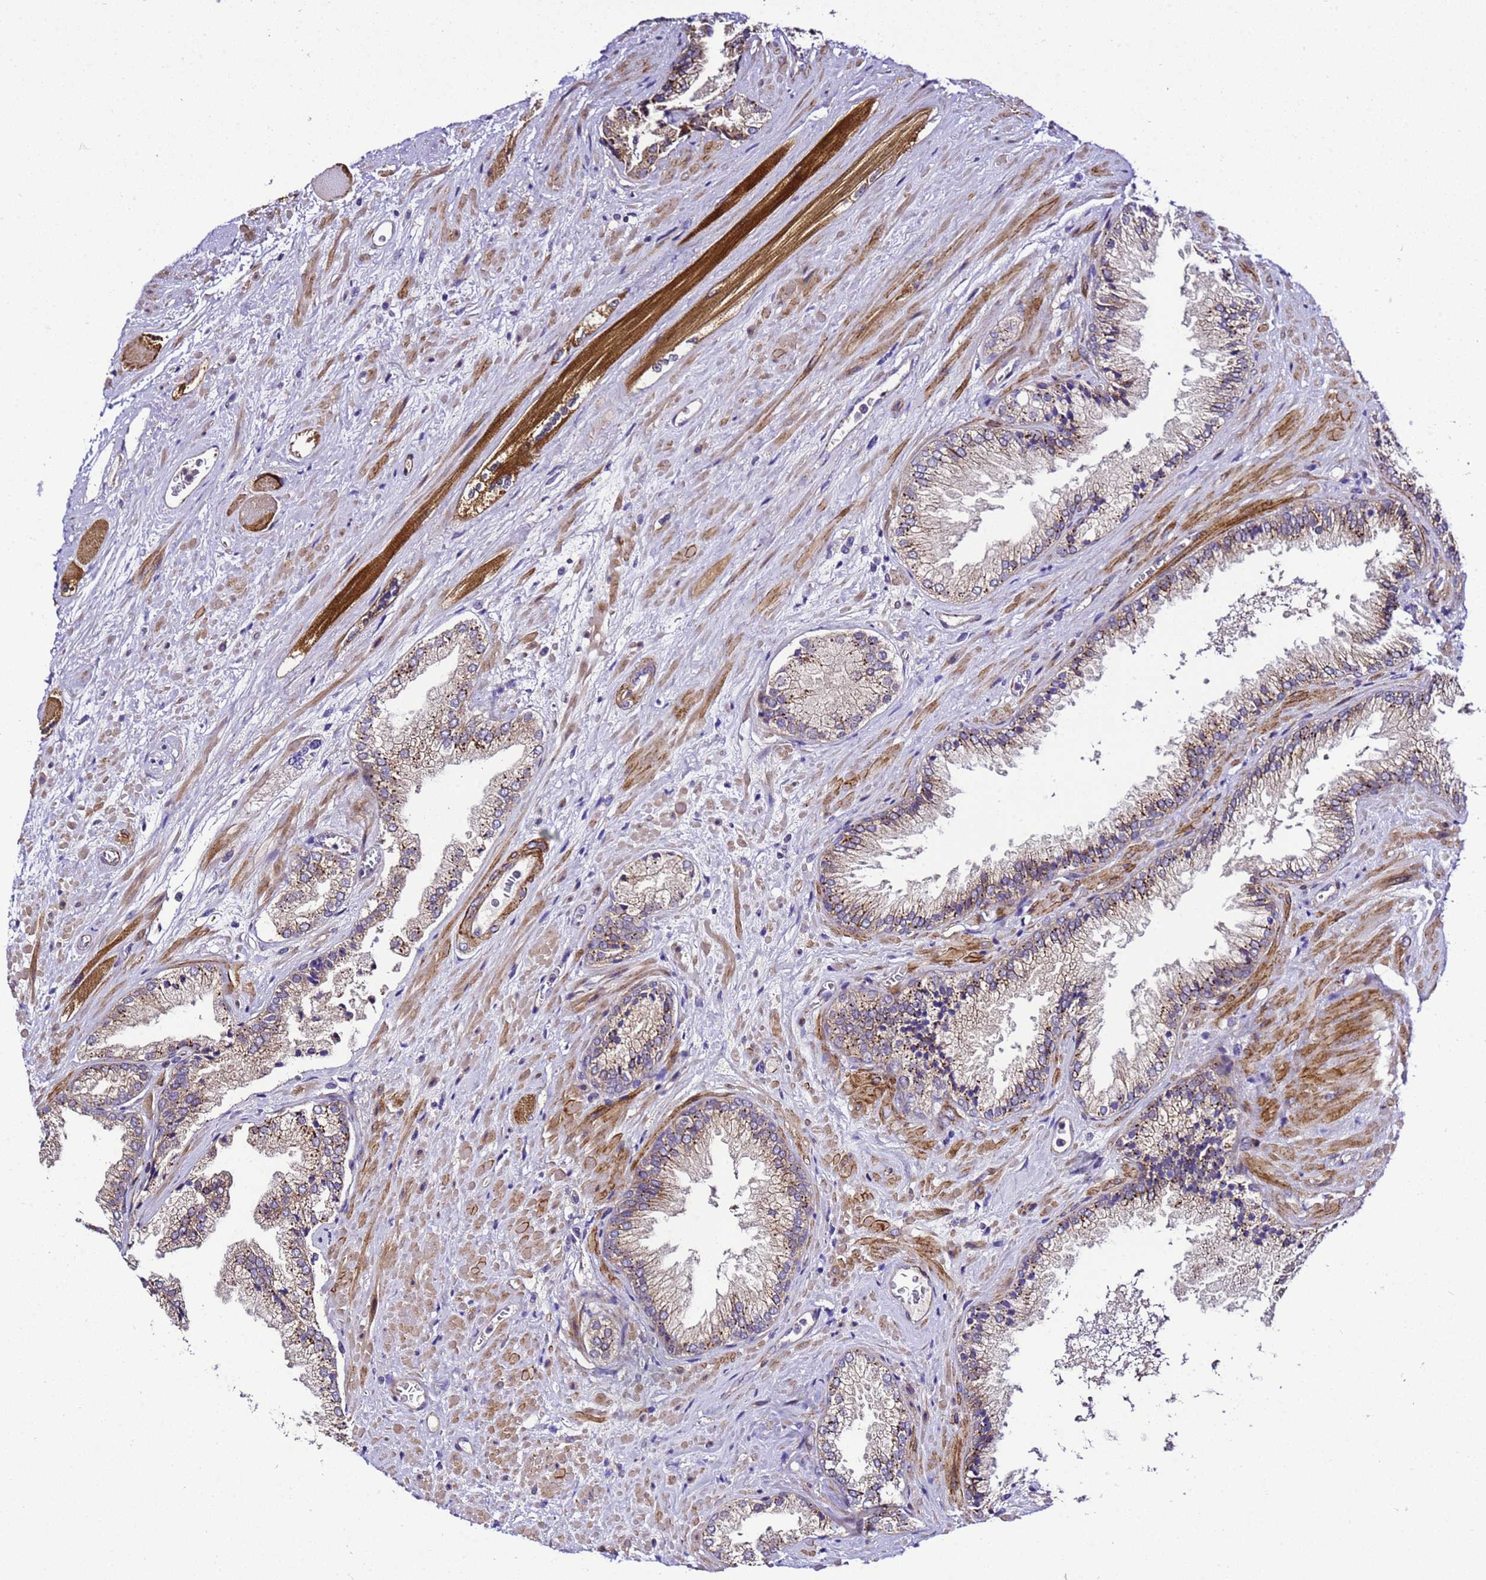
{"staining": {"intensity": "weak", "quantity": ">75%", "location": "cytoplasmic/membranous"}, "tissue": "prostate cancer", "cell_type": "Tumor cells", "image_type": "cancer", "snomed": [{"axis": "morphology", "description": "Adenocarcinoma, High grade"}, {"axis": "topography", "description": "Prostate"}], "caption": "Prostate cancer (adenocarcinoma (high-grade)) stained with a protein marker displays weak staining in tumor cells.", "gene": "ZNF417", "patient": {"sex": "male", "age": 71}}